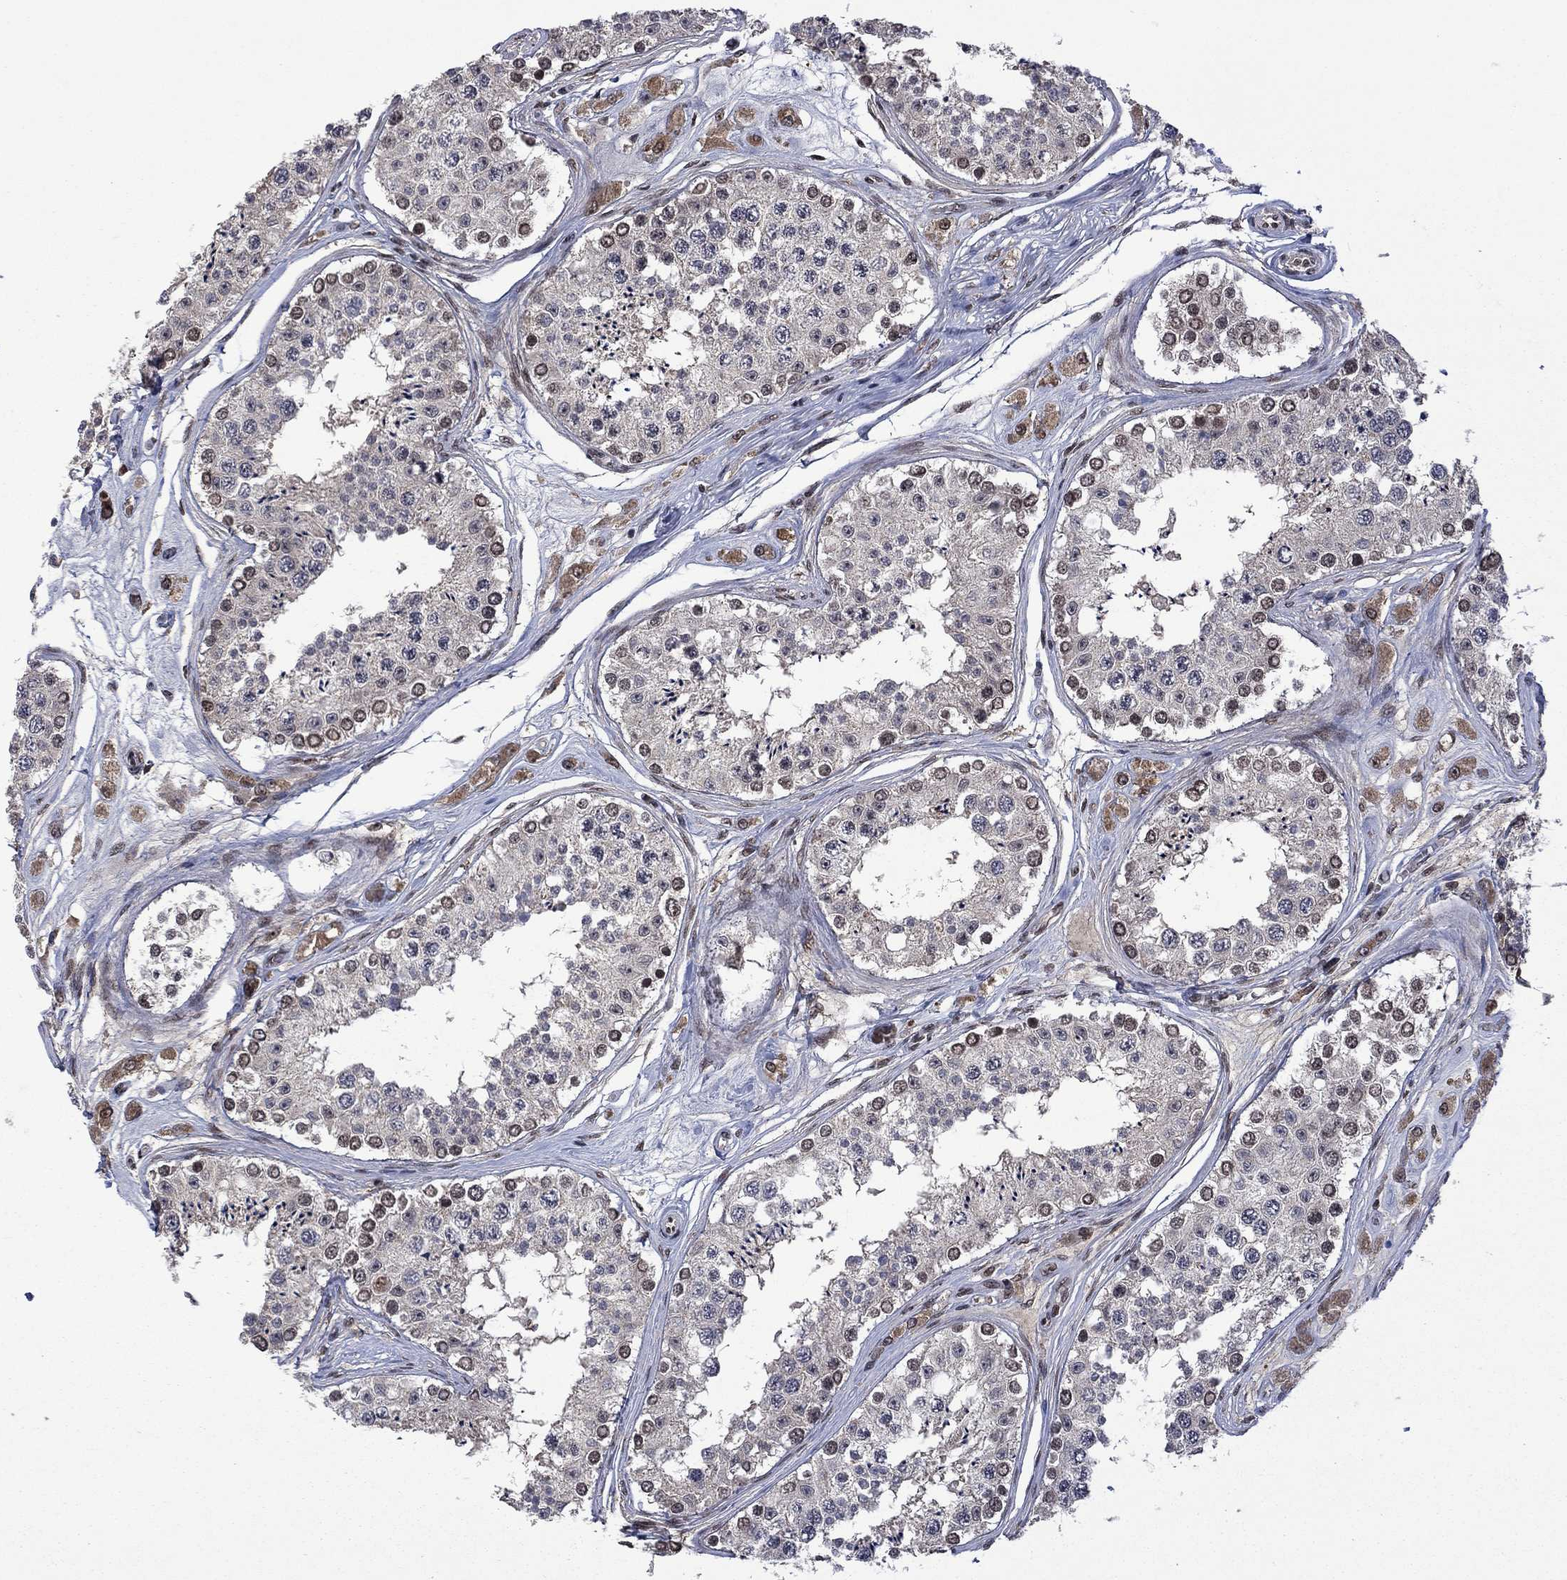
{"staining": {"intensity": "moderate", "quantity": "<25%", "location": "nuclear"}, "tissue": "testis", "cell_type": "Cells in seminiferous ducts", "image_type": "normal", "snomed": [{"axis": "morphology", "description": "Normal tissue, NOS"}, {"axis": "topography", "description": "Testis"}], "caption": "Benign testis was stained to show a protein in brown. There is low levels of moderate nuclear positivity in approximately <25% of cells in seminiferous ducts.", "gene": "FBLL1", "patient": {"sex": "male", "age": 25}}